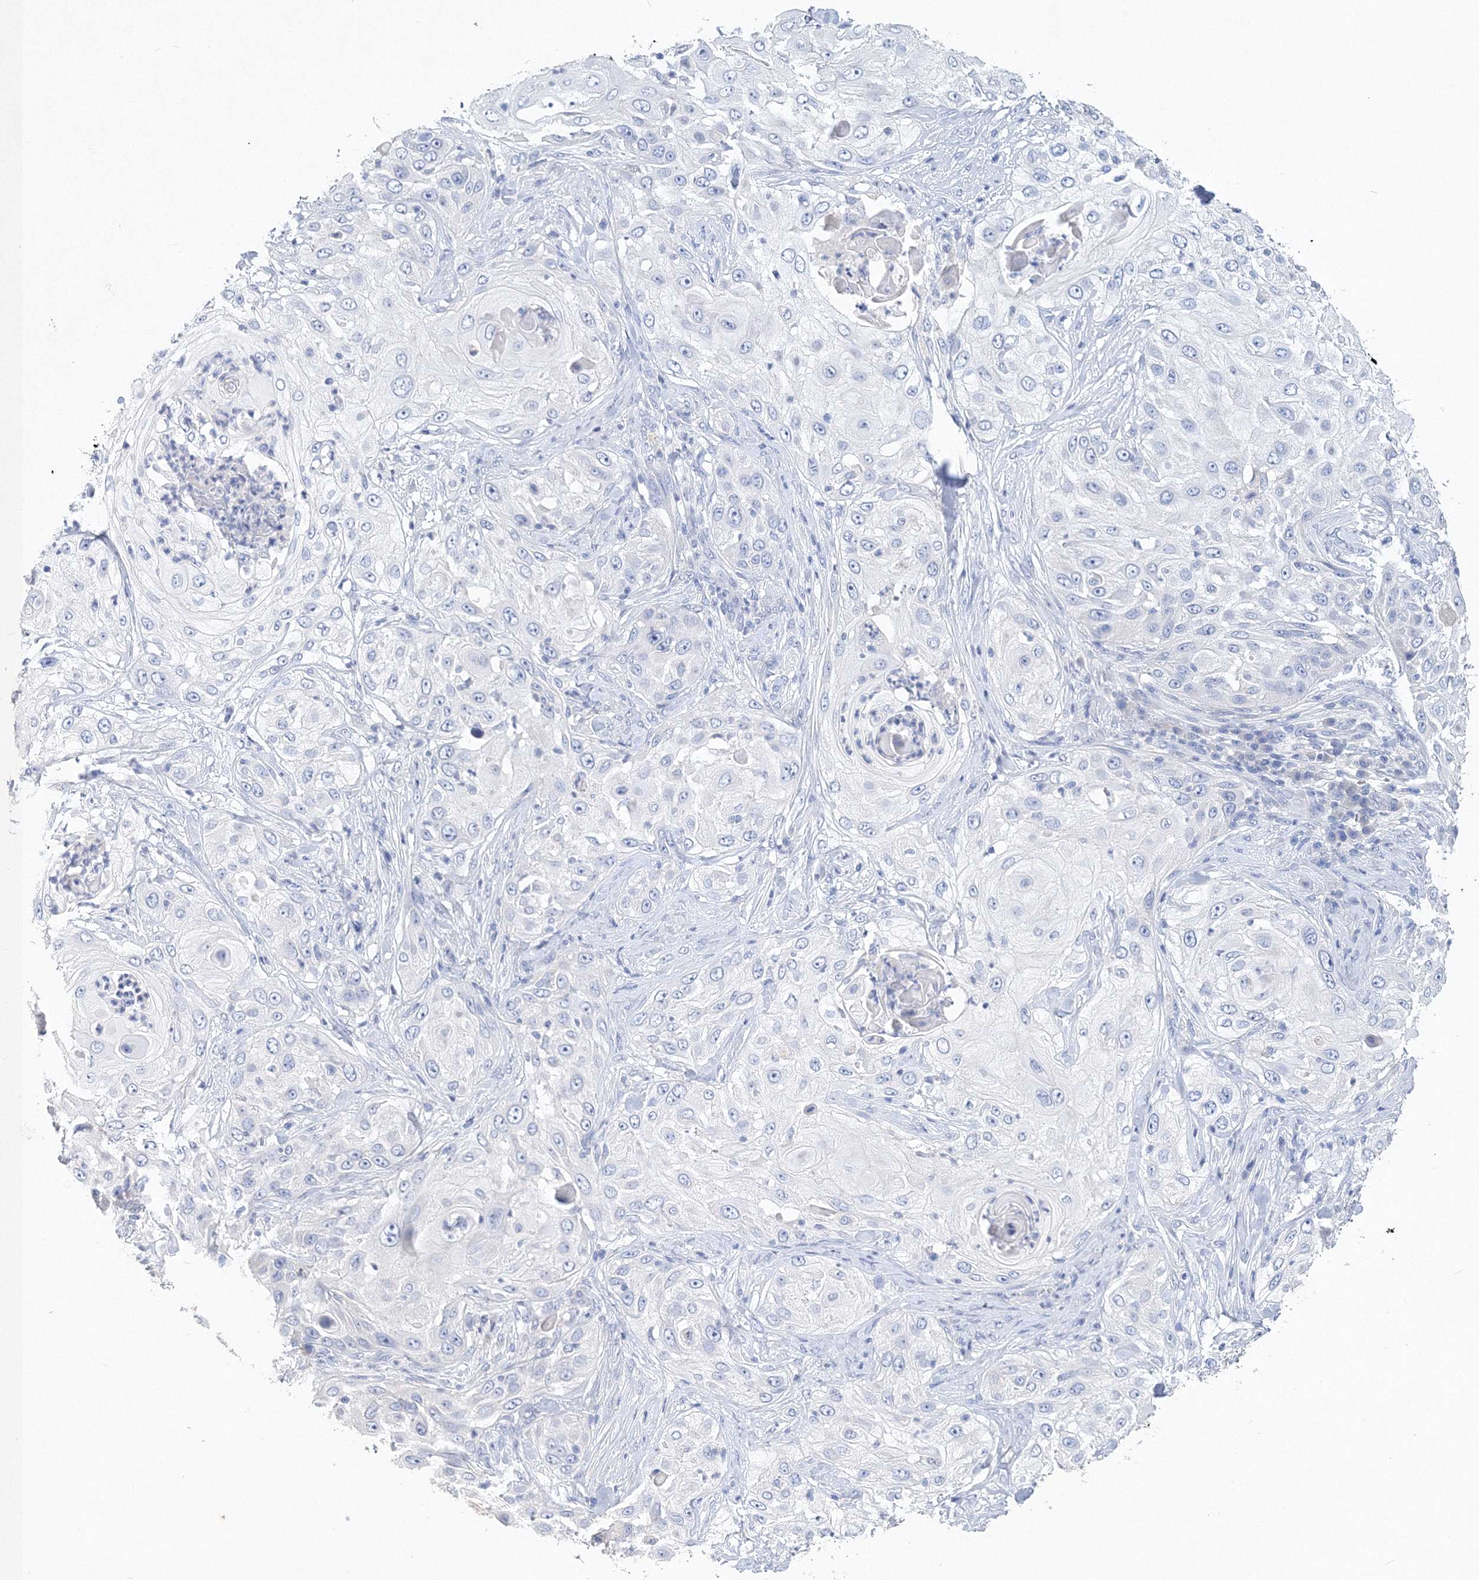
{"staining": {"intensity": "negative", "quantity": "none", "location": "none"}, "tissue": "skin cancer", "cell_type": "Tumor cells", "image_type": "cancer", "snomed": [{"axis": "morphology", "description": "Squamous cell carcinoma, NOS"}, {"axis": "topography", "description": "Skin"}], "caption": "There is no significant staining in tumor cells of skin cancer (squamous cell carcinoma). (Stains: DAB immunohistochemistry (IHC) with hematoxylin counter stain, Microscopy: brightfield microscopy at high magnification).", "gene": "OSBPL6", "patient": {"sex": "female", "age": 44}}